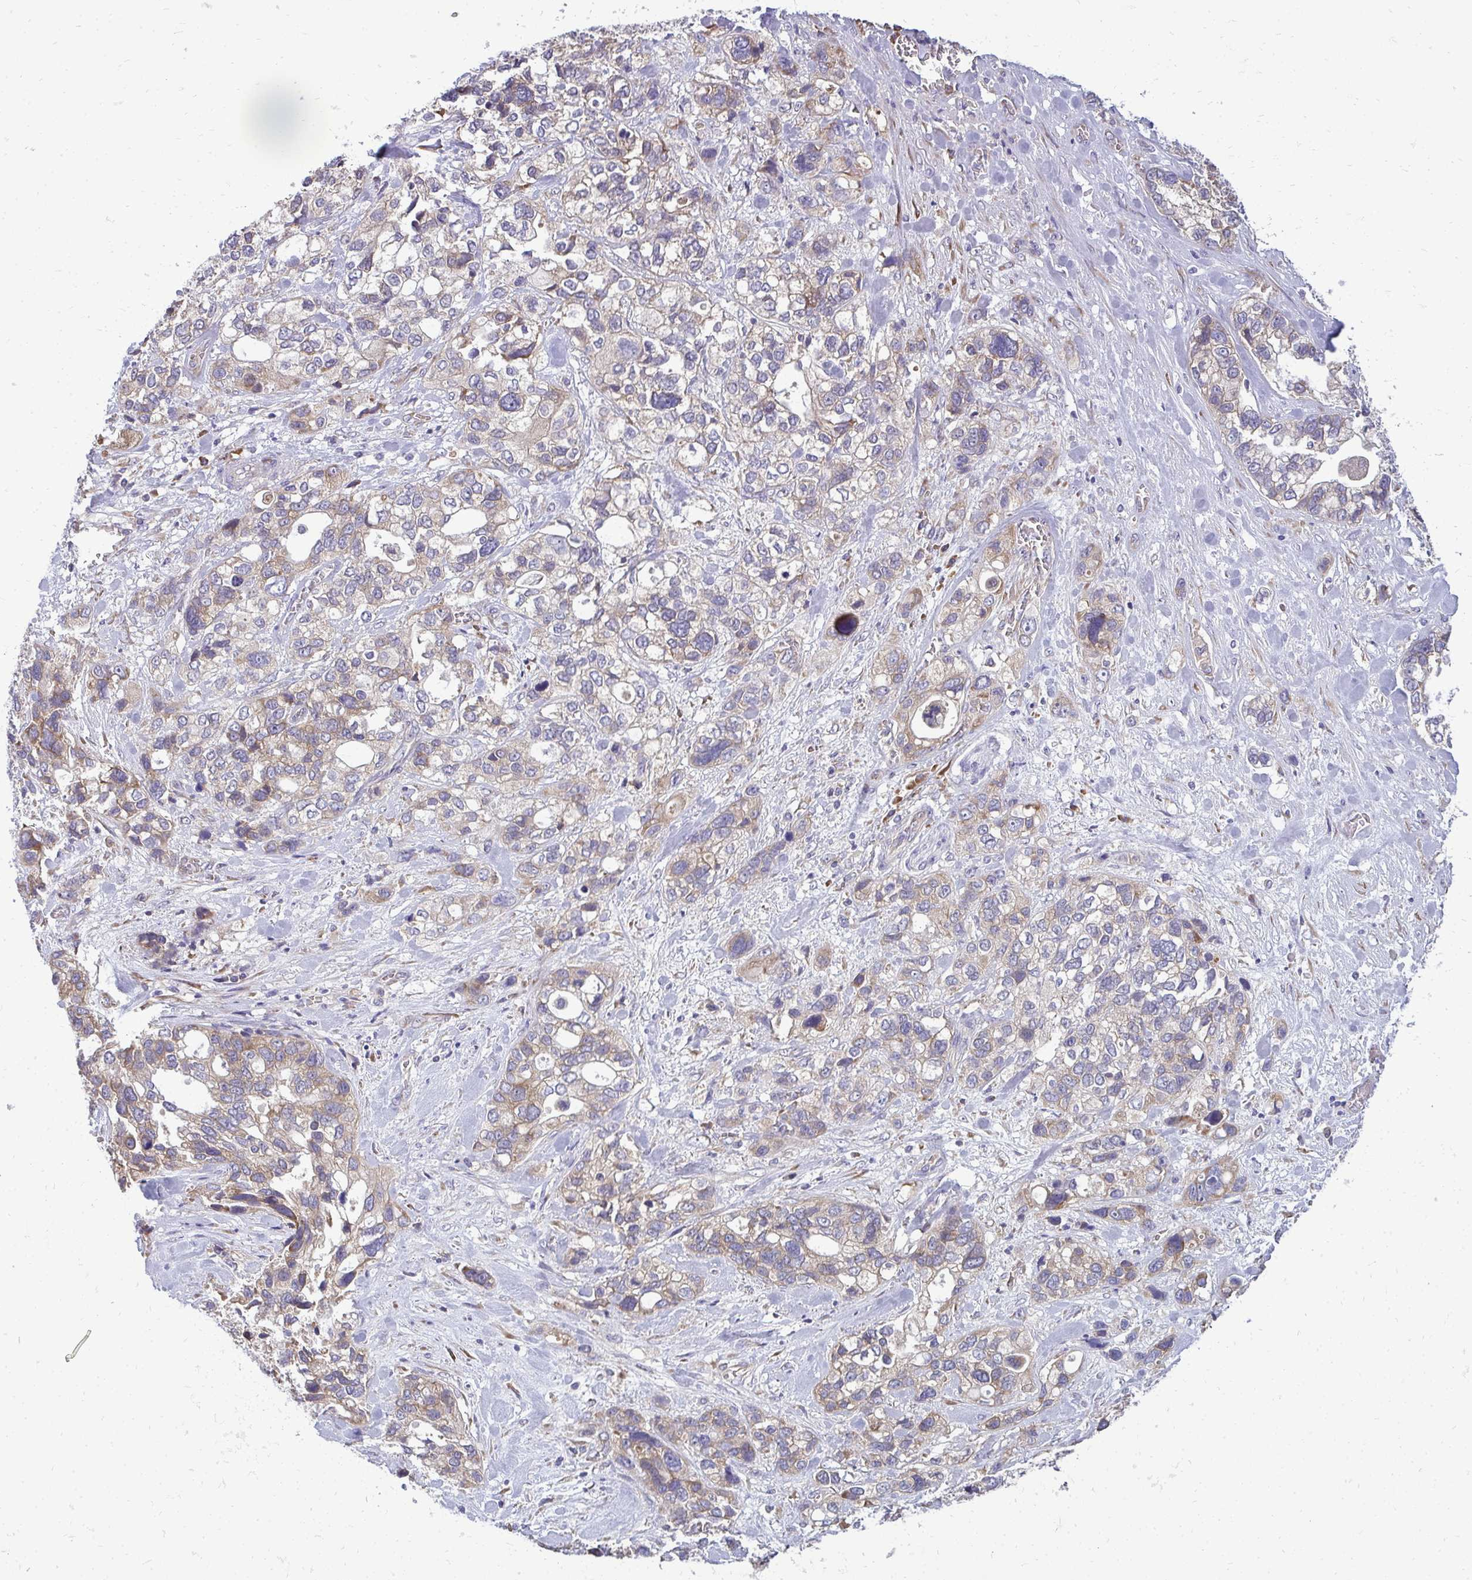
{"staining": {"intensity": "weak", "quantity": "25%-75%", "location": "cytoplasmic/membranous"}, "tissue": "stomach cancer", "cell_type": "Tumor cells", "image_type": "cancer", "snomed": [{"axis": "morphology", "description": "Adenocarcinoma, NOS"}, {"axis": "topography", "description": "Stomach, upper"}], "caption": "An image of human adenocarcinoma (stomach) stained for a protein shows weak cytoplasmic/membranous brown staining in tumor cells. The staining was performed using DAB to visualize the protein expression in brown, while the nuclei were stained in blue with hematoxylin (Magnification: 20x).", "gene": "RPLP2", "patient": {"sex": "female", "age": 81}}